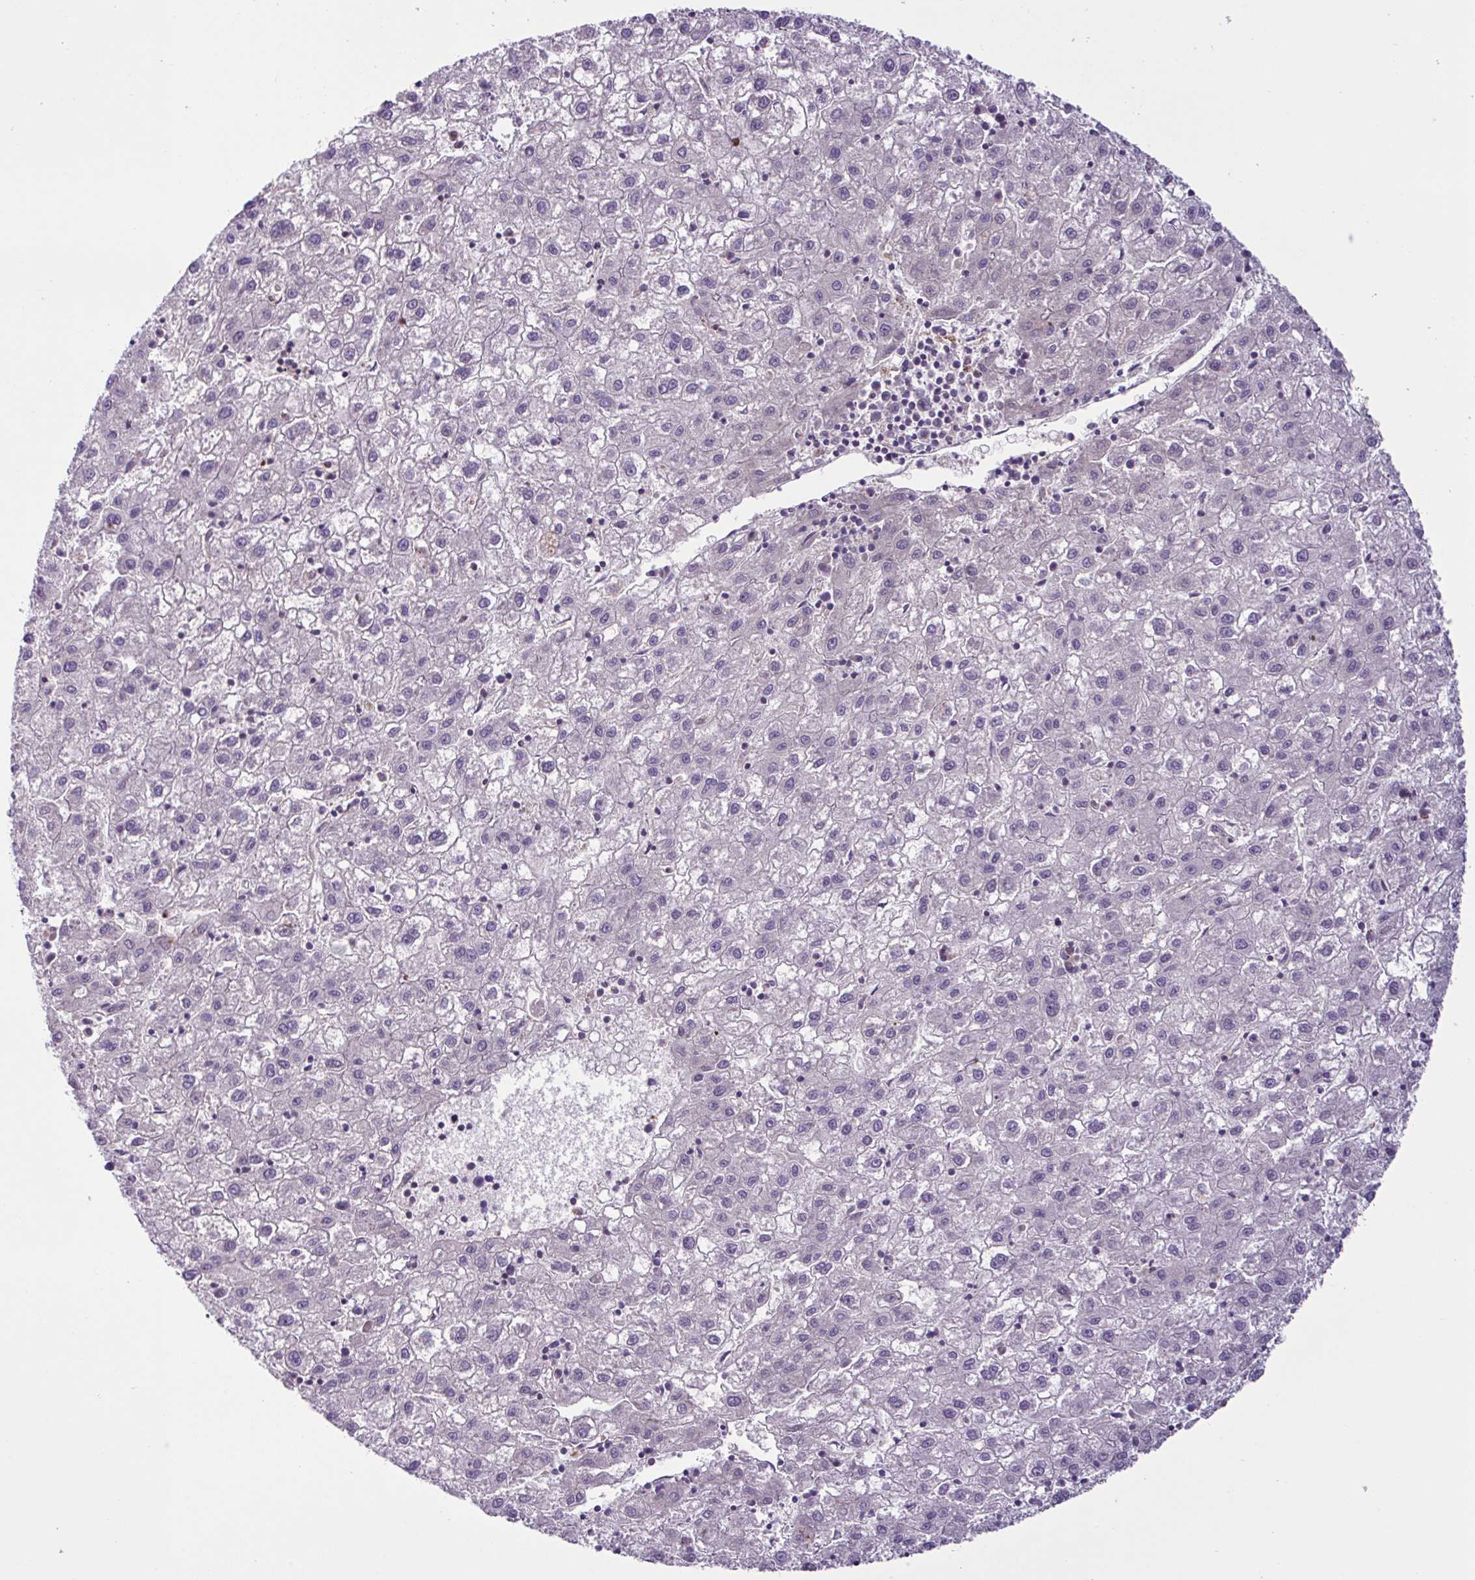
{"staining": {"intensity": "negative", "quantity": "none", "location": "none"}, "tissue": "liver cancer", "cell_type": "Tumor cells", "image_type": "cancer", "snomed": [{"axis": "morphology", "description": "Carcinoma, Hepatocellular, NOS"}, {"axis": "topography", "description": "Liver"}], "caption": "This is an immunohistochemistry image of hepatocellular carcinoma (liver). There is no positivity in tumor cells.", "gene": "GLTP", "patient": {"sex": "male", "age": 72}}